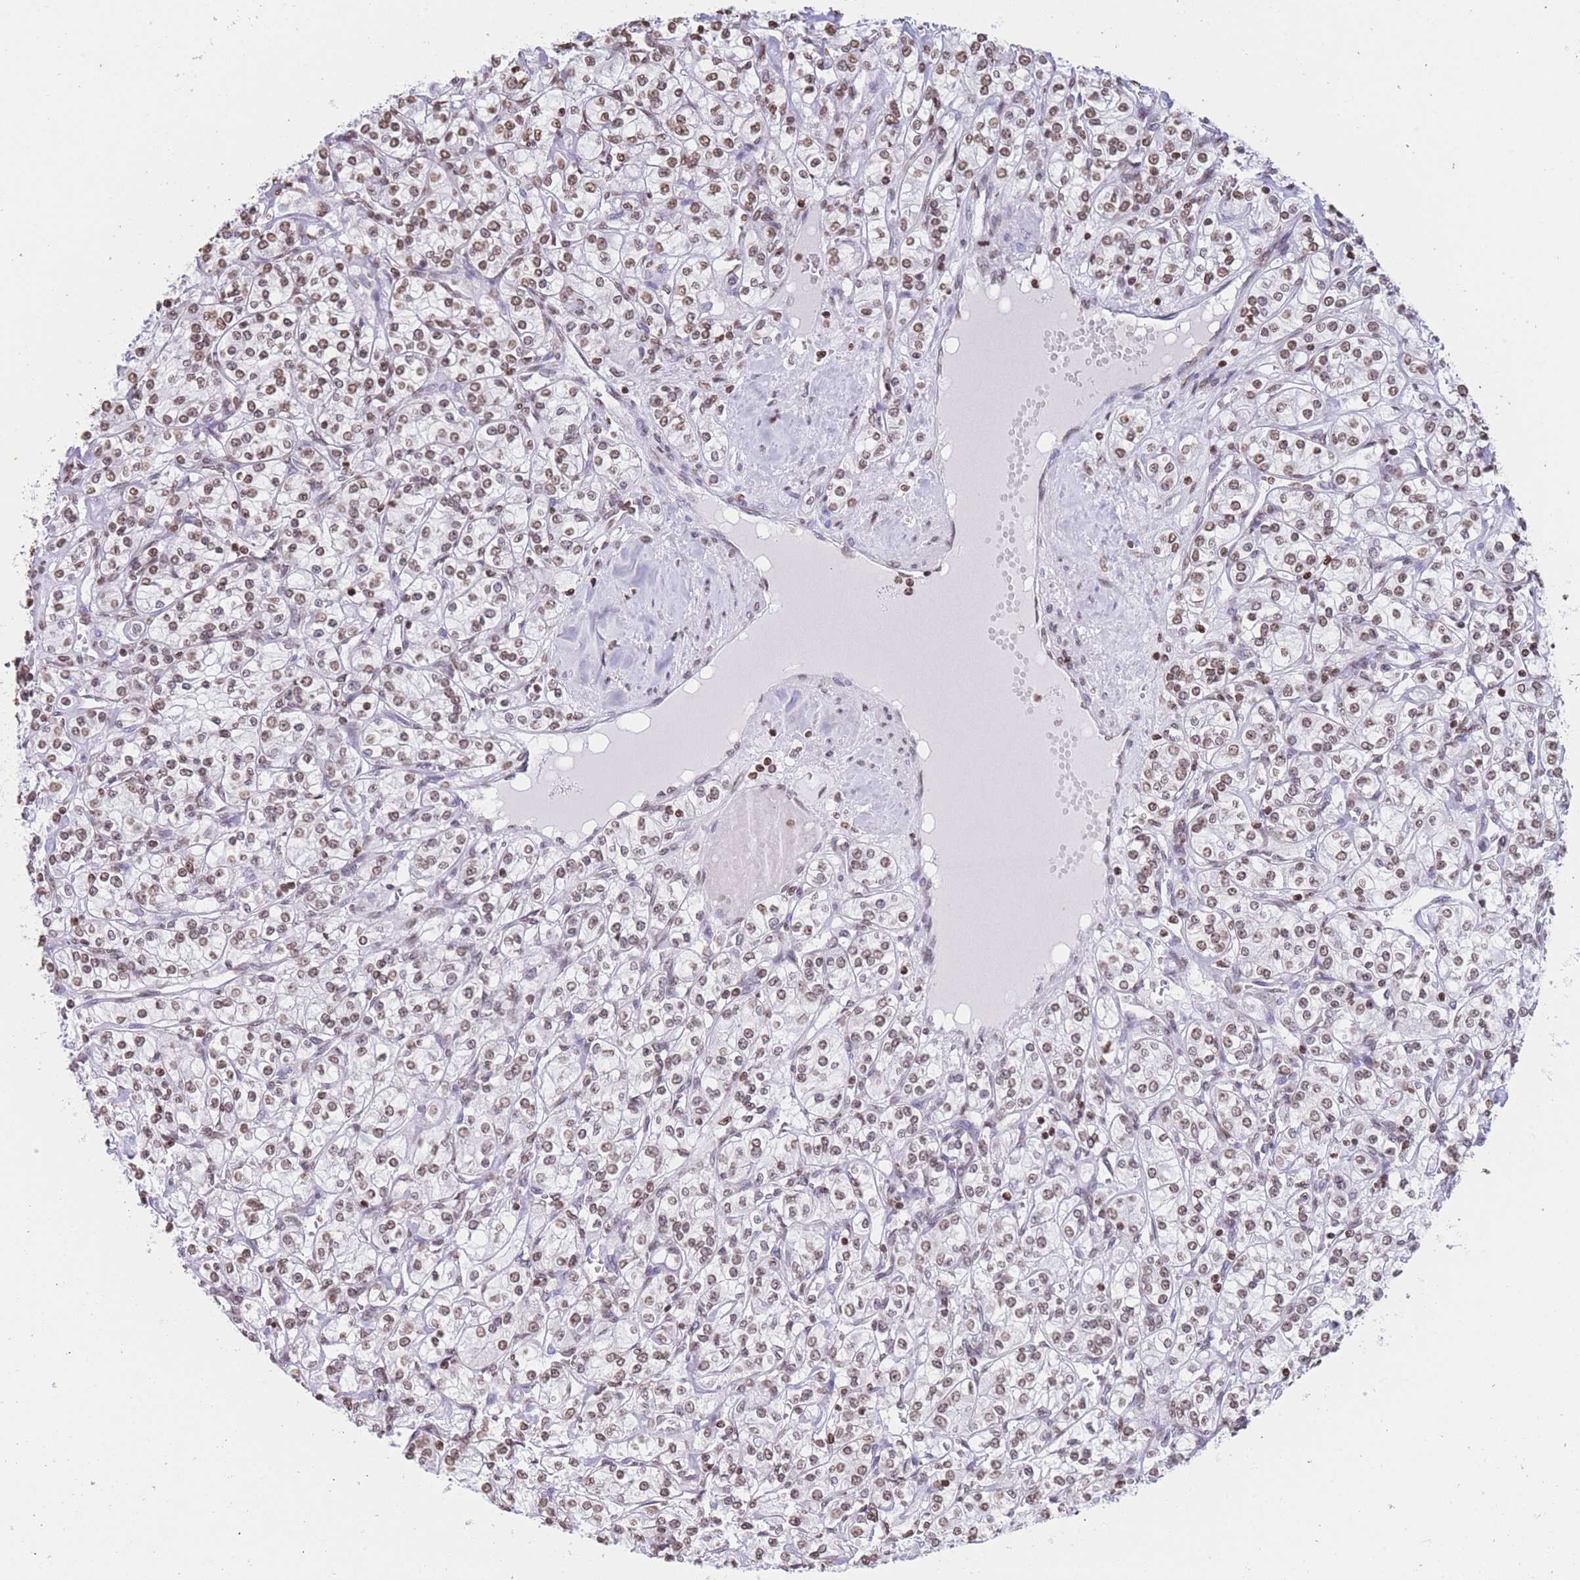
{"staining": {"intensity": "moderate", "quantity": ">75%", "location": "nuclear"}, "tissue": "renal cancer", "cell_type": "Tumor cells", "image_type": "cancer", "snomed": [{"axis": "morphology", "description": "Adenocarcinoma, NOS"}, {"axis": "topography", "description": "Kidney"}], "caption": "Immunohistochemical staining of renal cancer reveals medium levels of moderate nuclear expression in approximately >75% of tumor cells.", "gene": "H2BC11", "patient": {"sex": "male", "age": 77}}